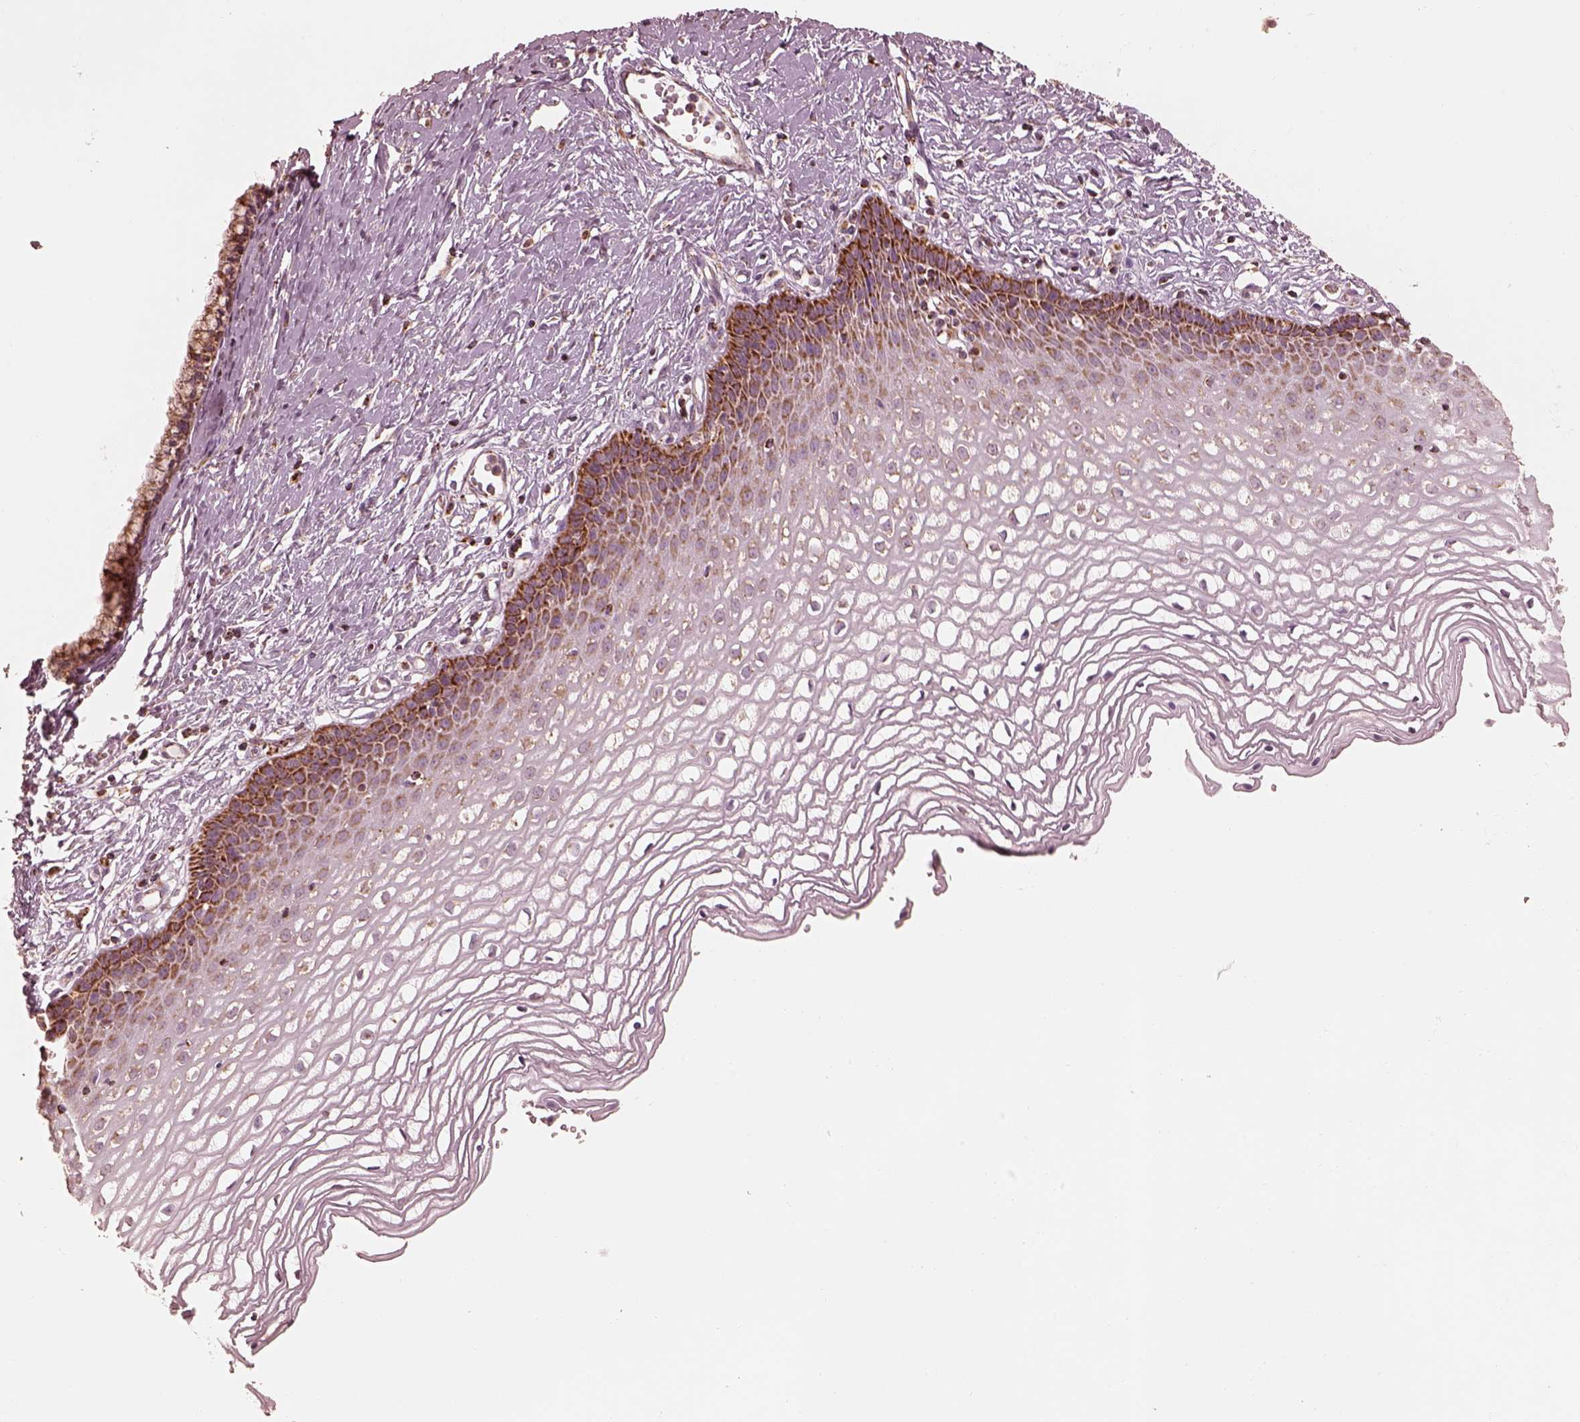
{"staining": {"intensity": "strong", "quantity": ">75%", "location": "cytoplasmic/membranous"}, "tissue": "cervix", "cell_type": "Glandular cells", "image_type": "normal", "snomed": [{"axis": "morphology", "description": "Normal tissue, NOS"}, {"axis": "topography", "description": "Cervix"}], "caption": "The image displays immunohistochemical staining of unremarkable cervix. There is strong cytoplasmic/membranous positivity is present in approximately >75% of glandular cells.", "gene": "ENTPD6", "patient": {"sex": "female", "age": 40}}